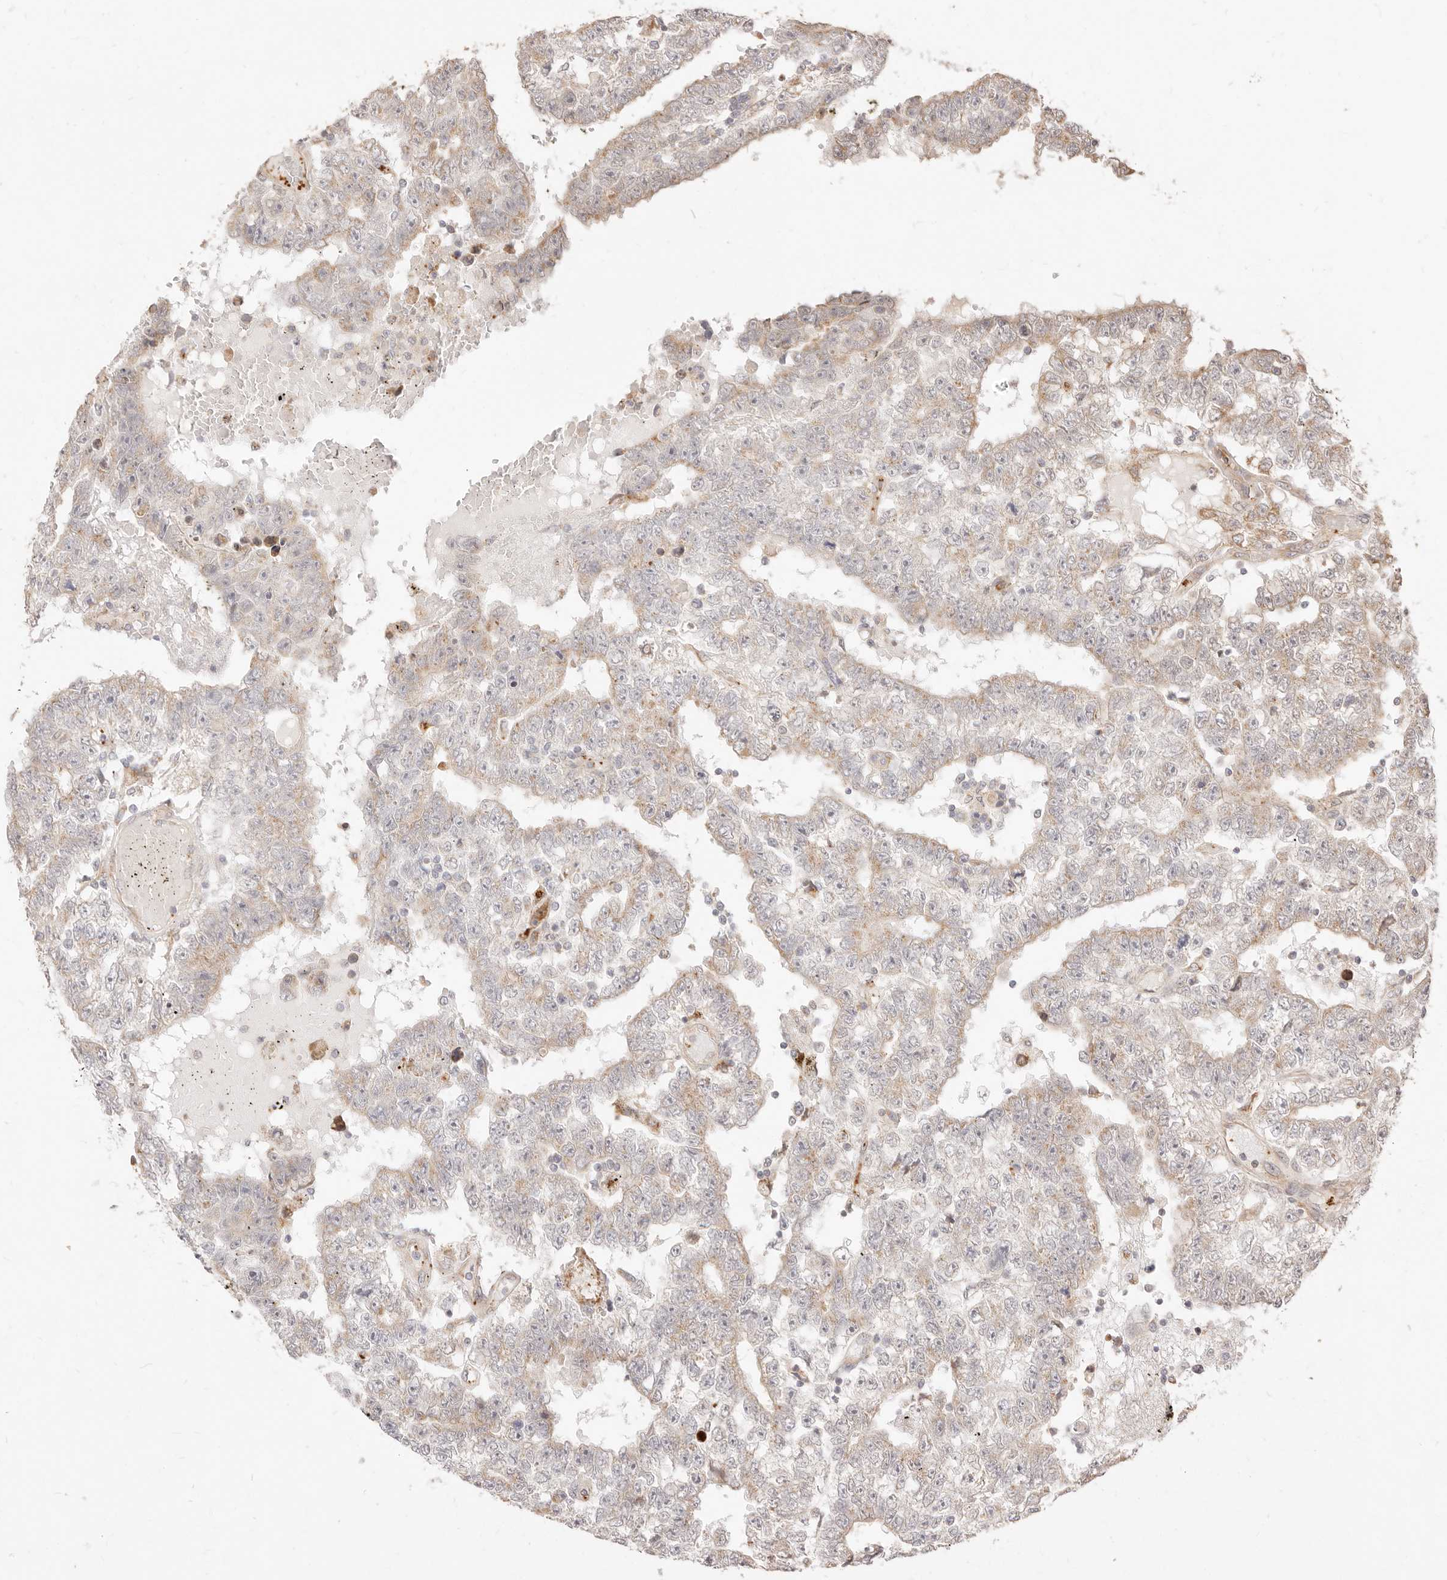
{"staining": {"intensity": "weak", "quantity": "<25%", "location": "cytoplasmic/membranous"}, "tissue": "testis cancer", "cell_type": "Tumor cells", "image_type": "cancer", "snomed": [{"axis": "morphology", "description": "Carcinoma, Embryonal, NOS"}, {"axis": "topography", "description": "Testis"}], "caption": "This is an IHC micrograph of human testis embryonal carcinoma. There is no expression in tumor cells.", "gene": "UBXN10", "patient": {"sex": "male", "age": 25}}